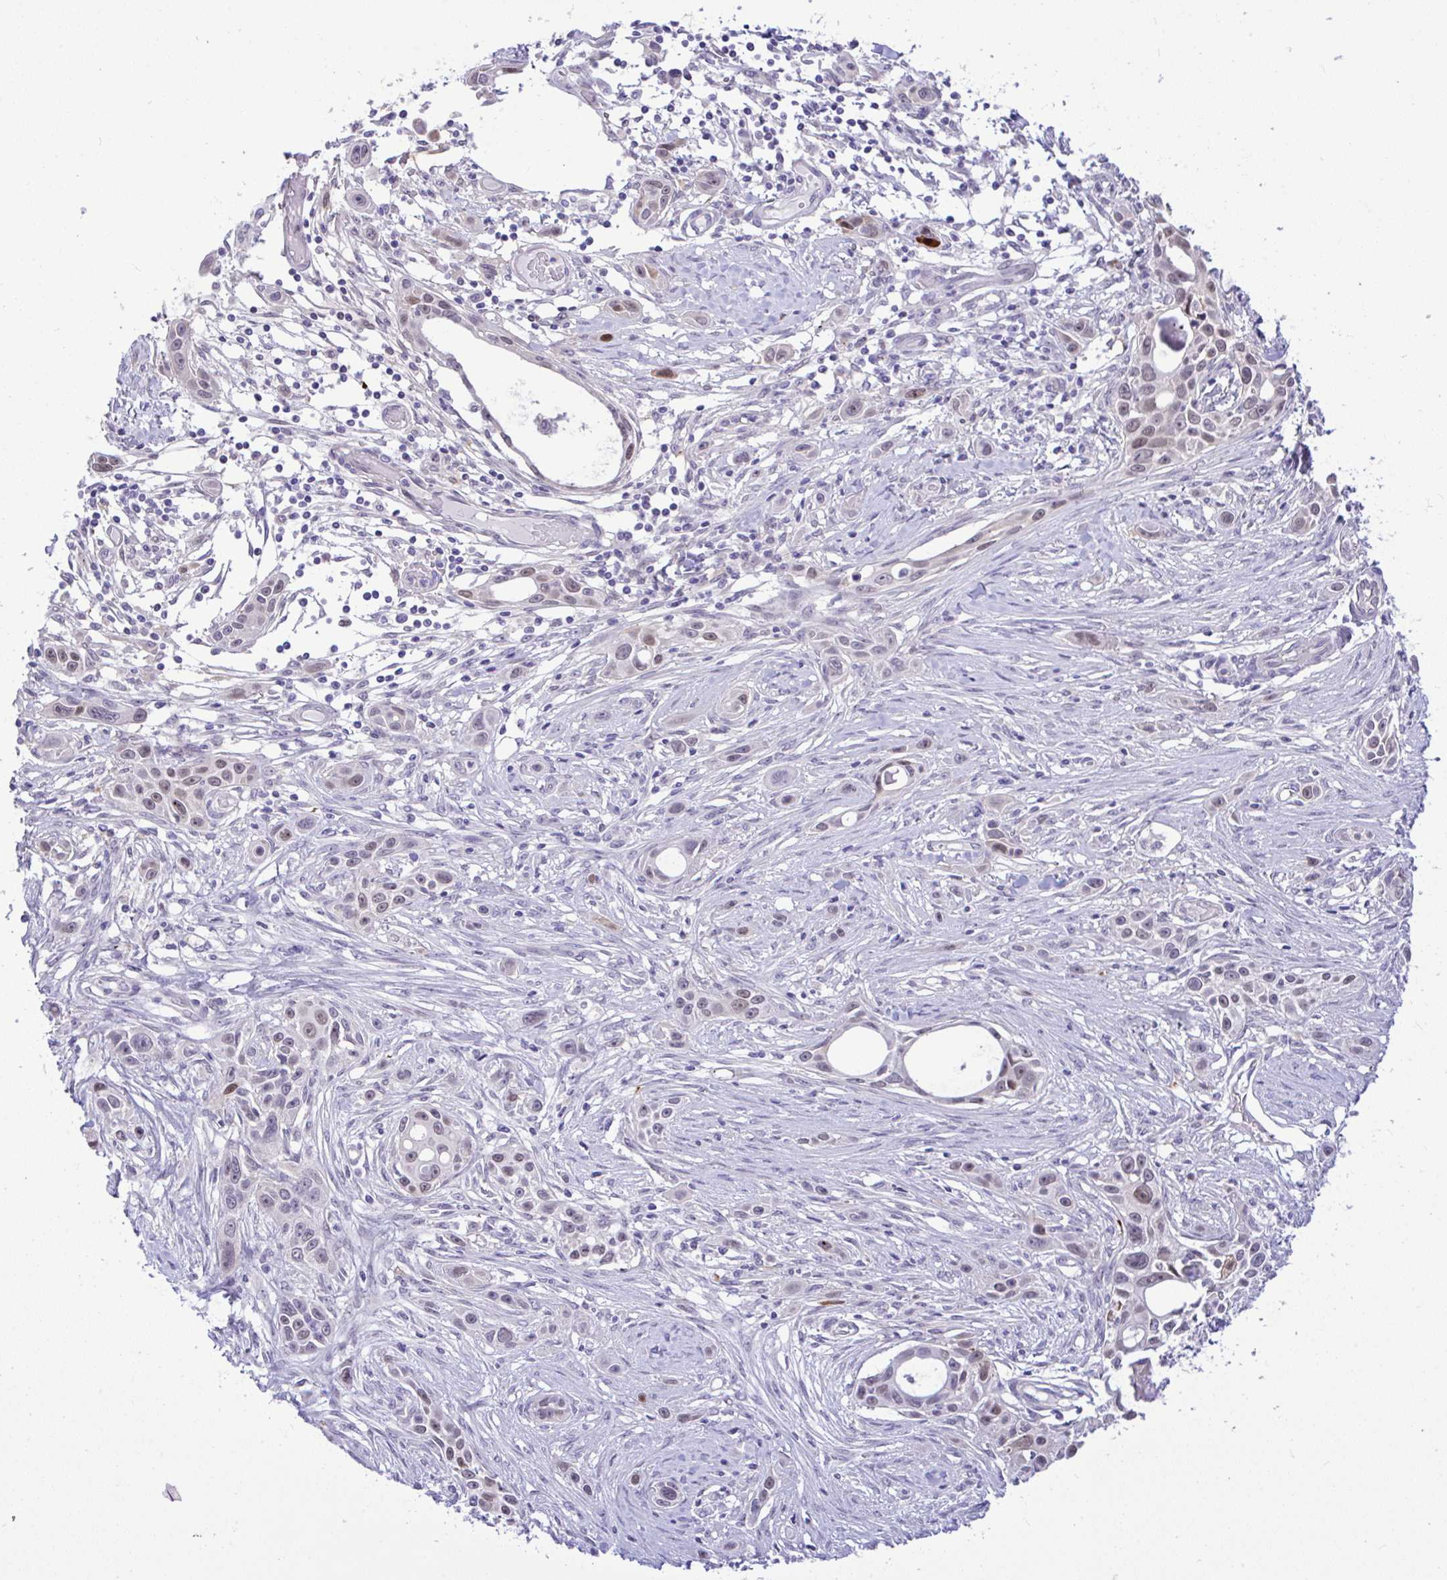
{"staining": {"intensity": "weak", "quantity": "<25%", "location": "nuclear"}, "tissue": "skin cancer", "cell_type": "Tumor cells", "image_type": "cancer", "snomed": [{"axis": "morphology", "description": "Squamous cell carcinoma, NOS"}, {"axis": "topography", "description": "Skin"}], "caption": "High power microscopy image of an IHC image of squamous cell carcinoma (skin), revealing no significant positivity in tumor cells. (Stains: DAB immunohistochemistry with hematoxylin counter stain, Microscopy: brightfield microscopy at high magnification).", "gene": "ZNF485", "patient": {"sex": "female", "age": 69}}